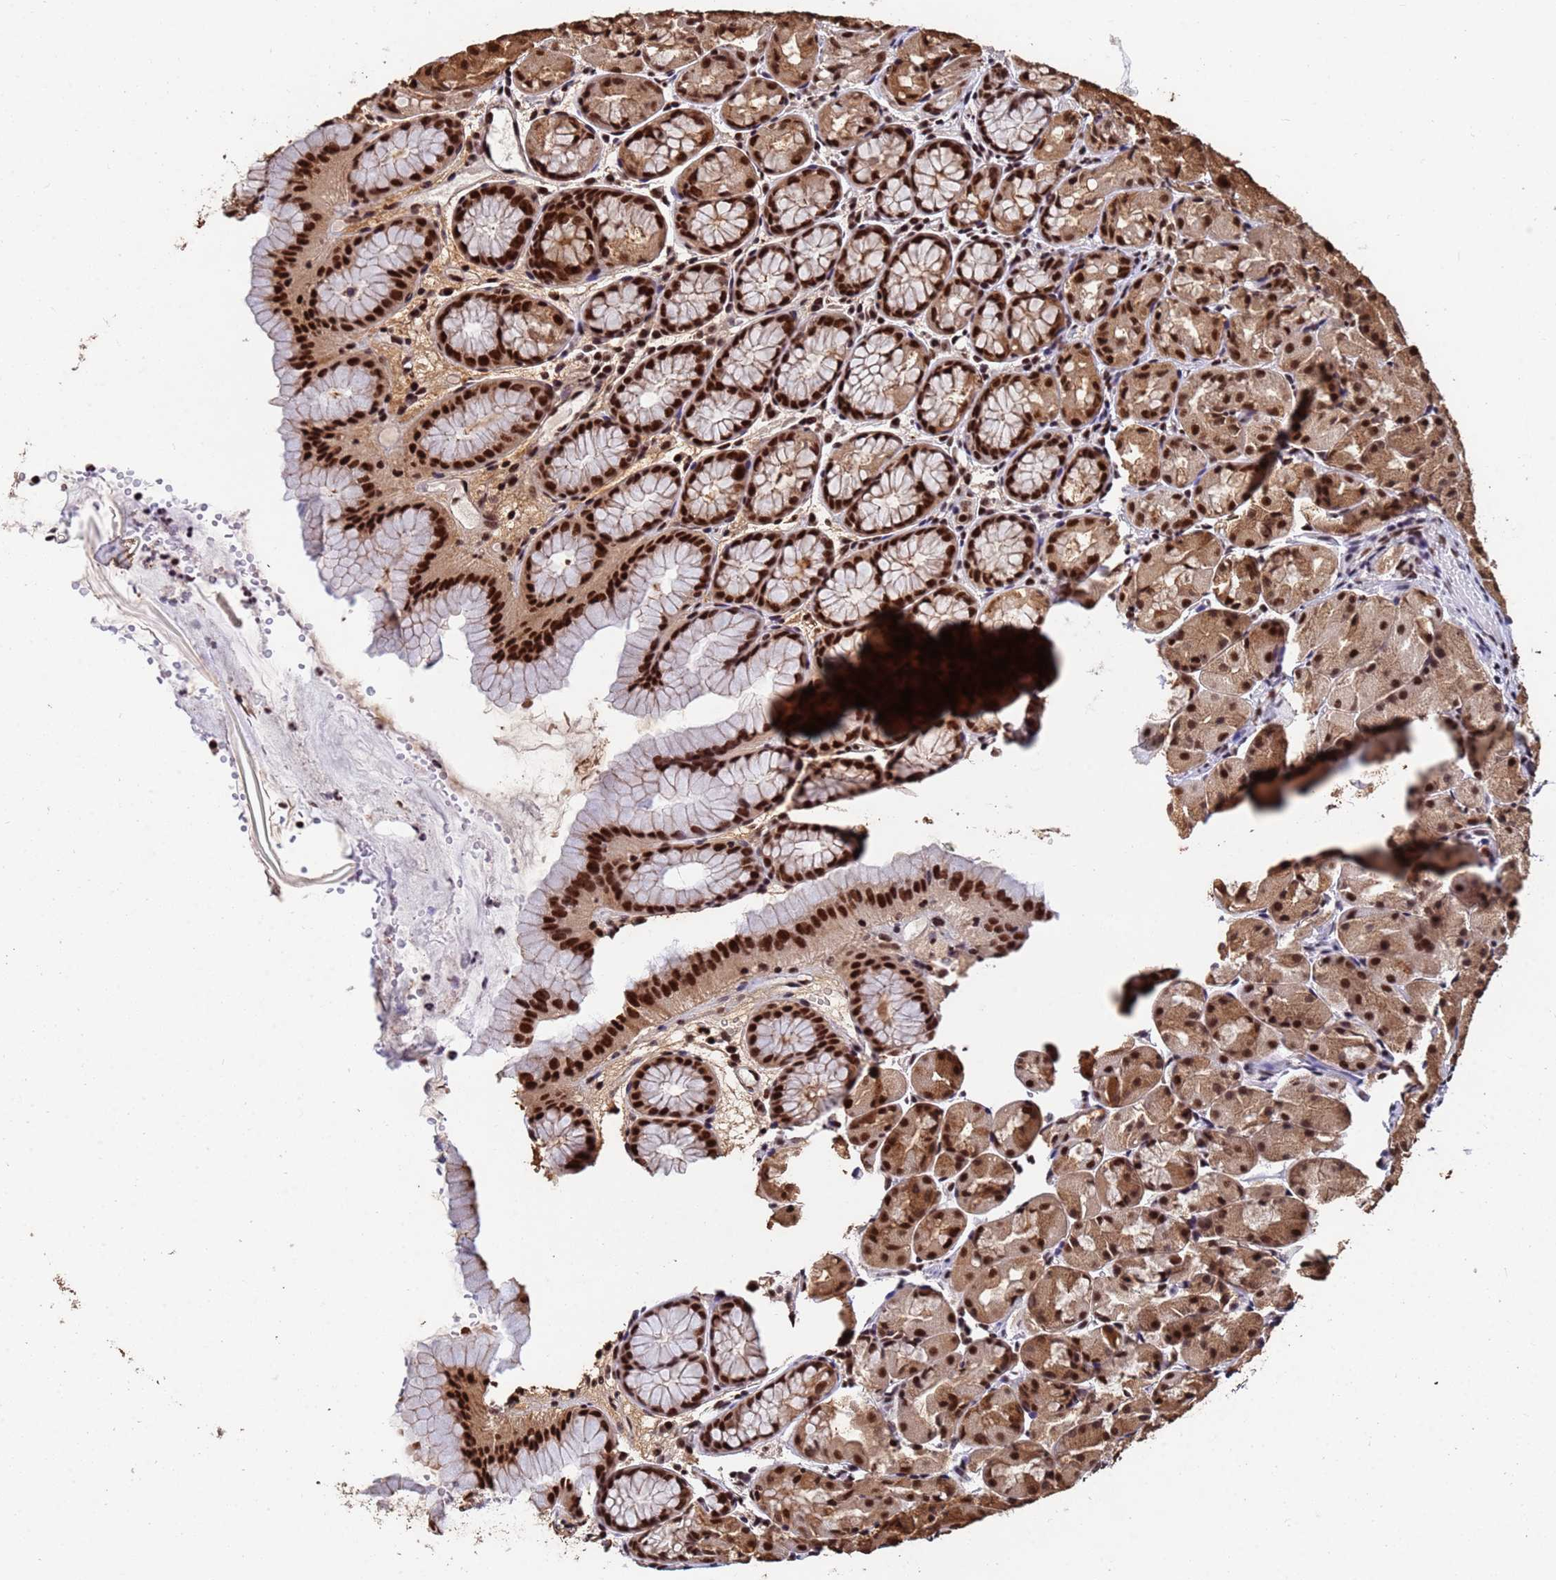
{"staining": {"intensity": "strong", "quantity": ">75%", "location": "cytoplasmic/membranous,nuclear"}, "tissue": "stomach", "cell_type": "Glandular cells", "image_type": "normal", "snomed": [{"axis": "morphology", "description": "Normal tissue, NOS"}, {"axis": "topography", "description": "Stomach, upper"}], "caption": "Protein expression analysis of benign stomach reveals strong cytoplasmic/membranous,nuclear staining in approximately >75% of glandular cells.", "gene": "SF3B2", "patient": {"sex": "male", "age": 47}}